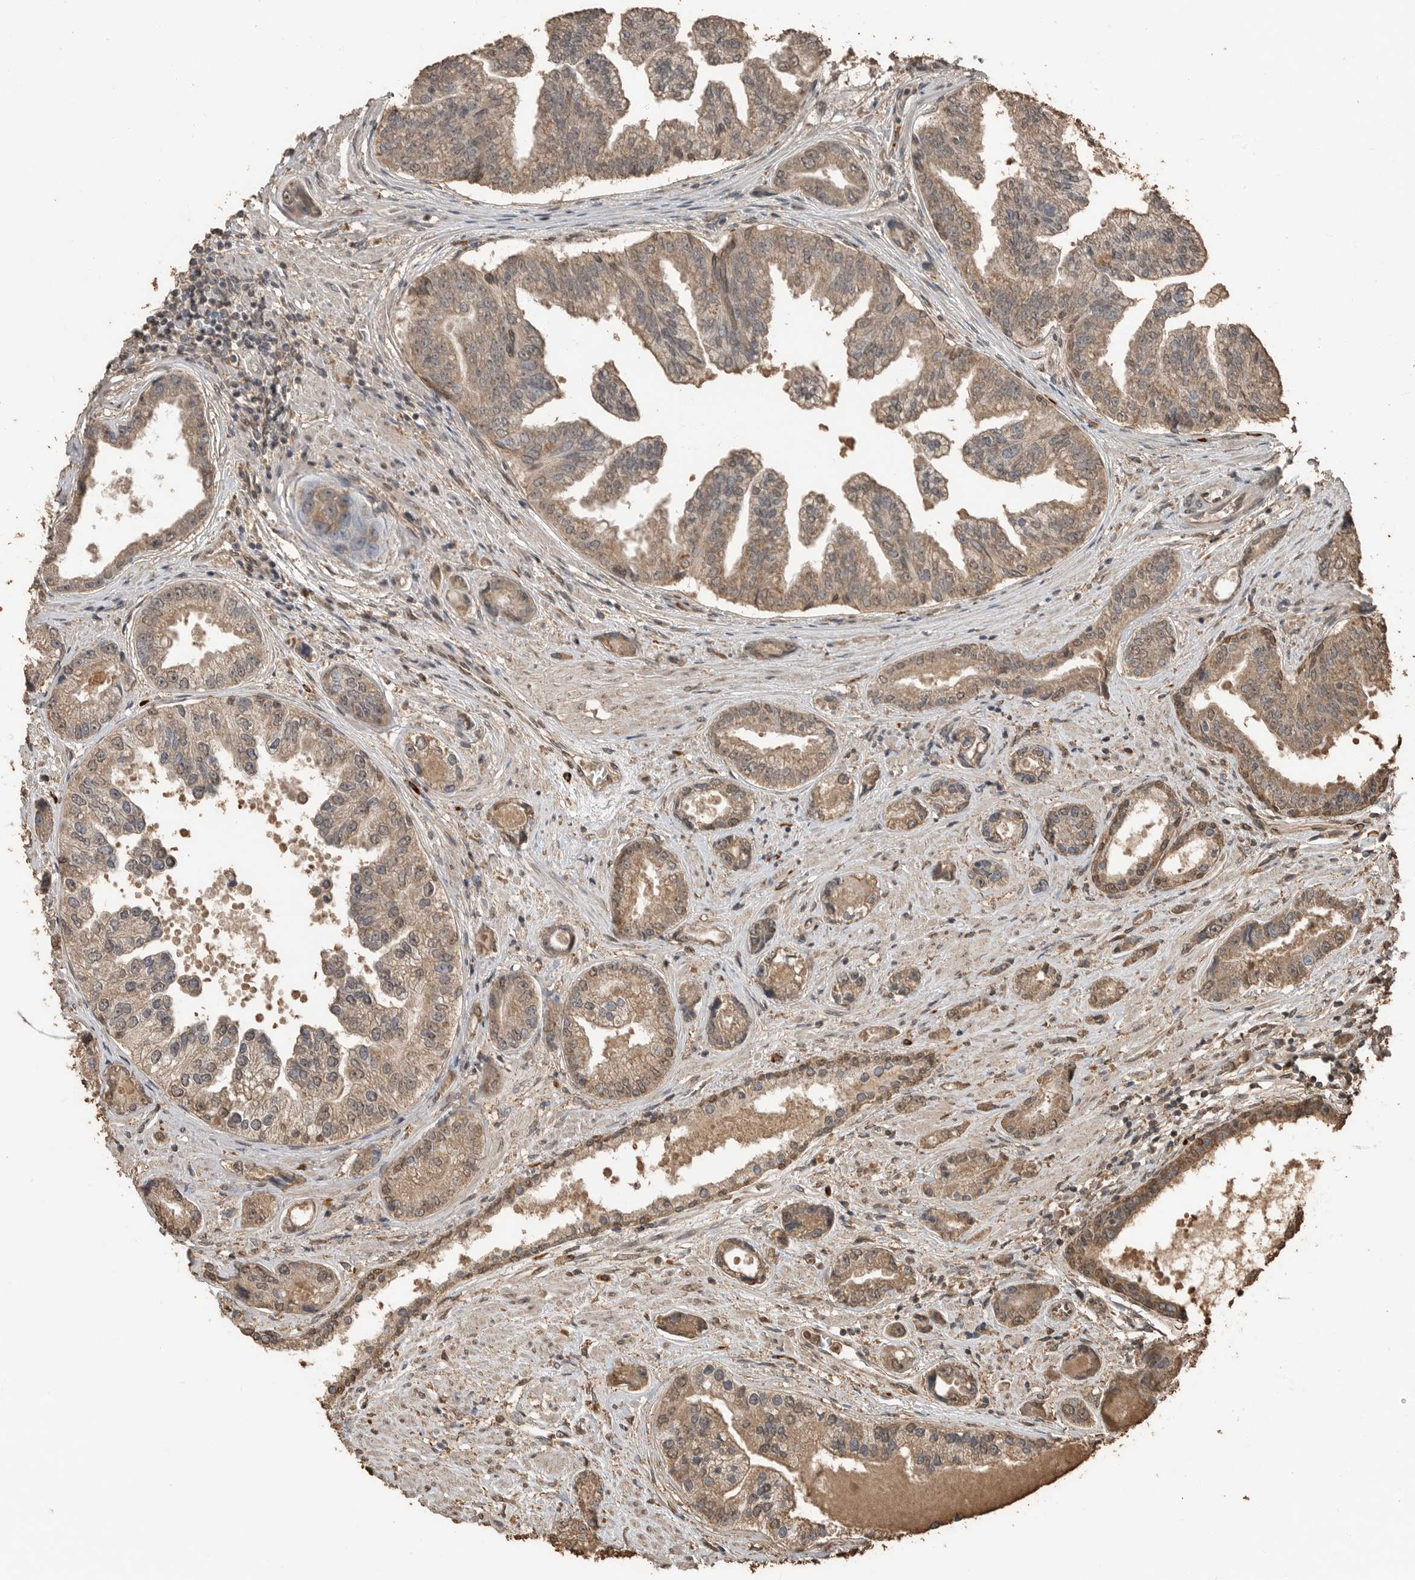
{"staining": {"intensity": "weak", "quantity": ">75%", "location": "cytoplasmic/membranous,nuclear"}, "tissue": "prostate cancer", "cell_type": "Tumor cells", "image_type": "cancer", "snomed": [{"axis": "morphology", "description": "Adenocarcinoma, High grade"}, {"axis": "topography", "description": "Prostate"}], "caption": "Protein staining by IHC demonstrates weak cytoplasmic/membranous and nuclear positivity in about >75% of tumor cells in adenocarcinoma (high-grade) (prostate).", "gene": "BLZF1", "patient": {"sex": "male", "age": 61}}